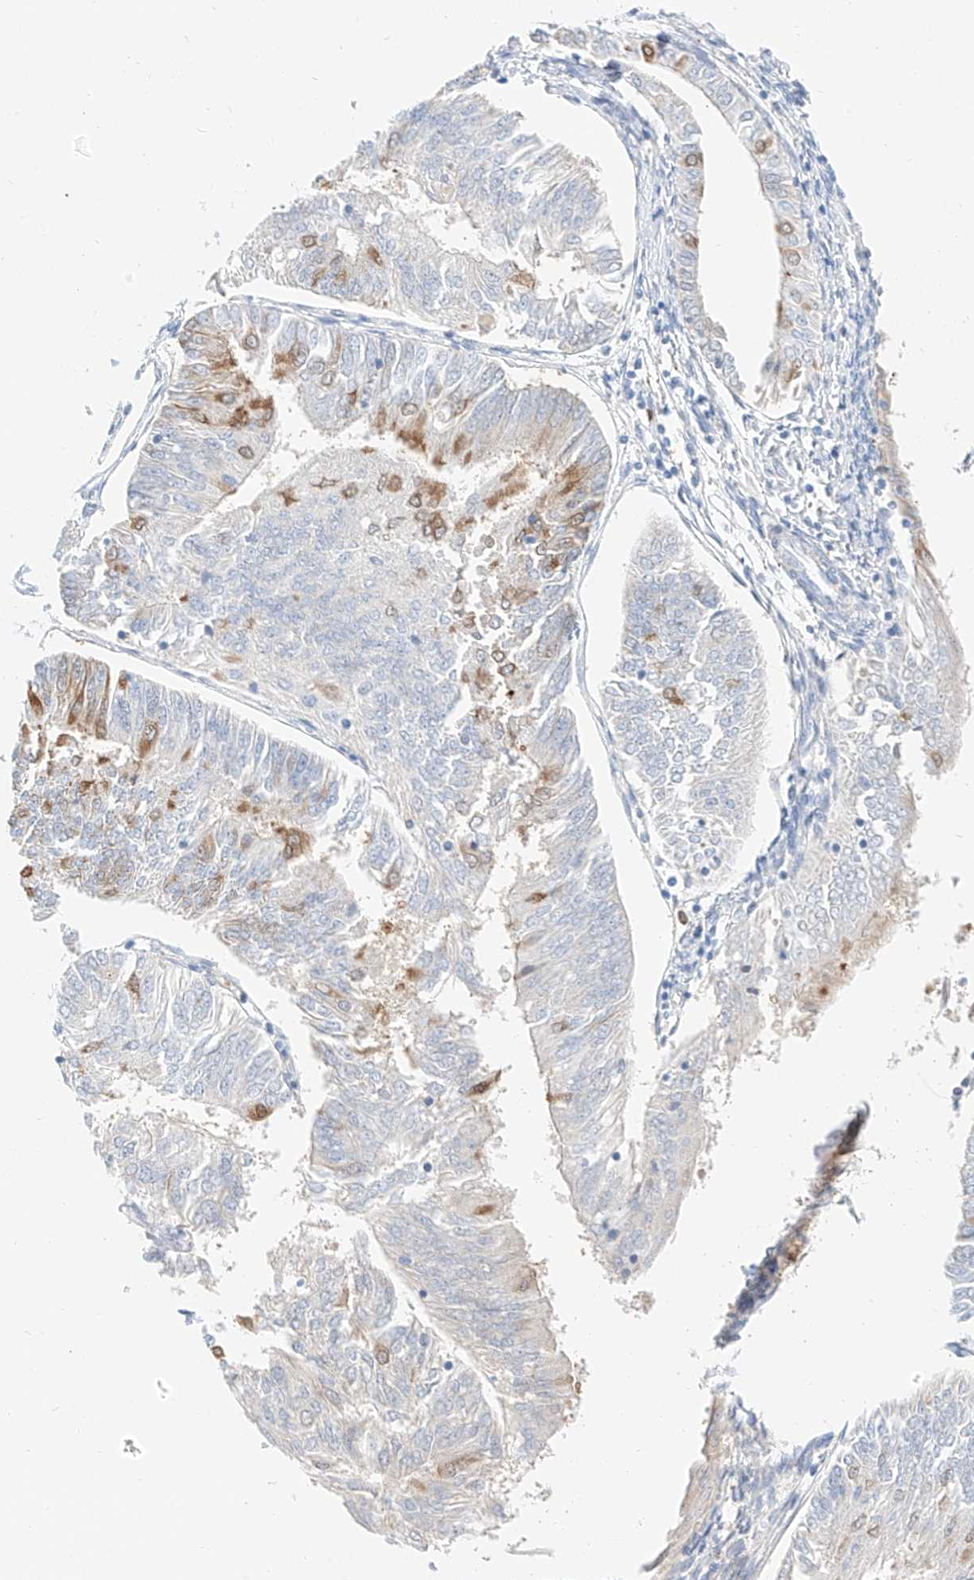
{"staining": {"intensity": "weak", "quantity": "<25%", "location": "cytoplasmic/membranous"}, "tissue": "endometrial cancer", "cell_type": "Tumor cells", "image_type": "cancer", "snomed": [{"axis": "morphology", "description": "Adenocarcinoma, NOS"}, {"axis": "topography", "description": "Endometrium"}], "caption": "This is a image of IHC staining of adenocarcinoma (endometrial), which shows no staining in tumor cells. The staining was performed using DAB to visualize the protein expression in brown, while the nuclei were stained in blue with hematoxylin (Magnification: 20x).", "gene": "MAP7", "patient": {"sex": "female", "age": 58}}